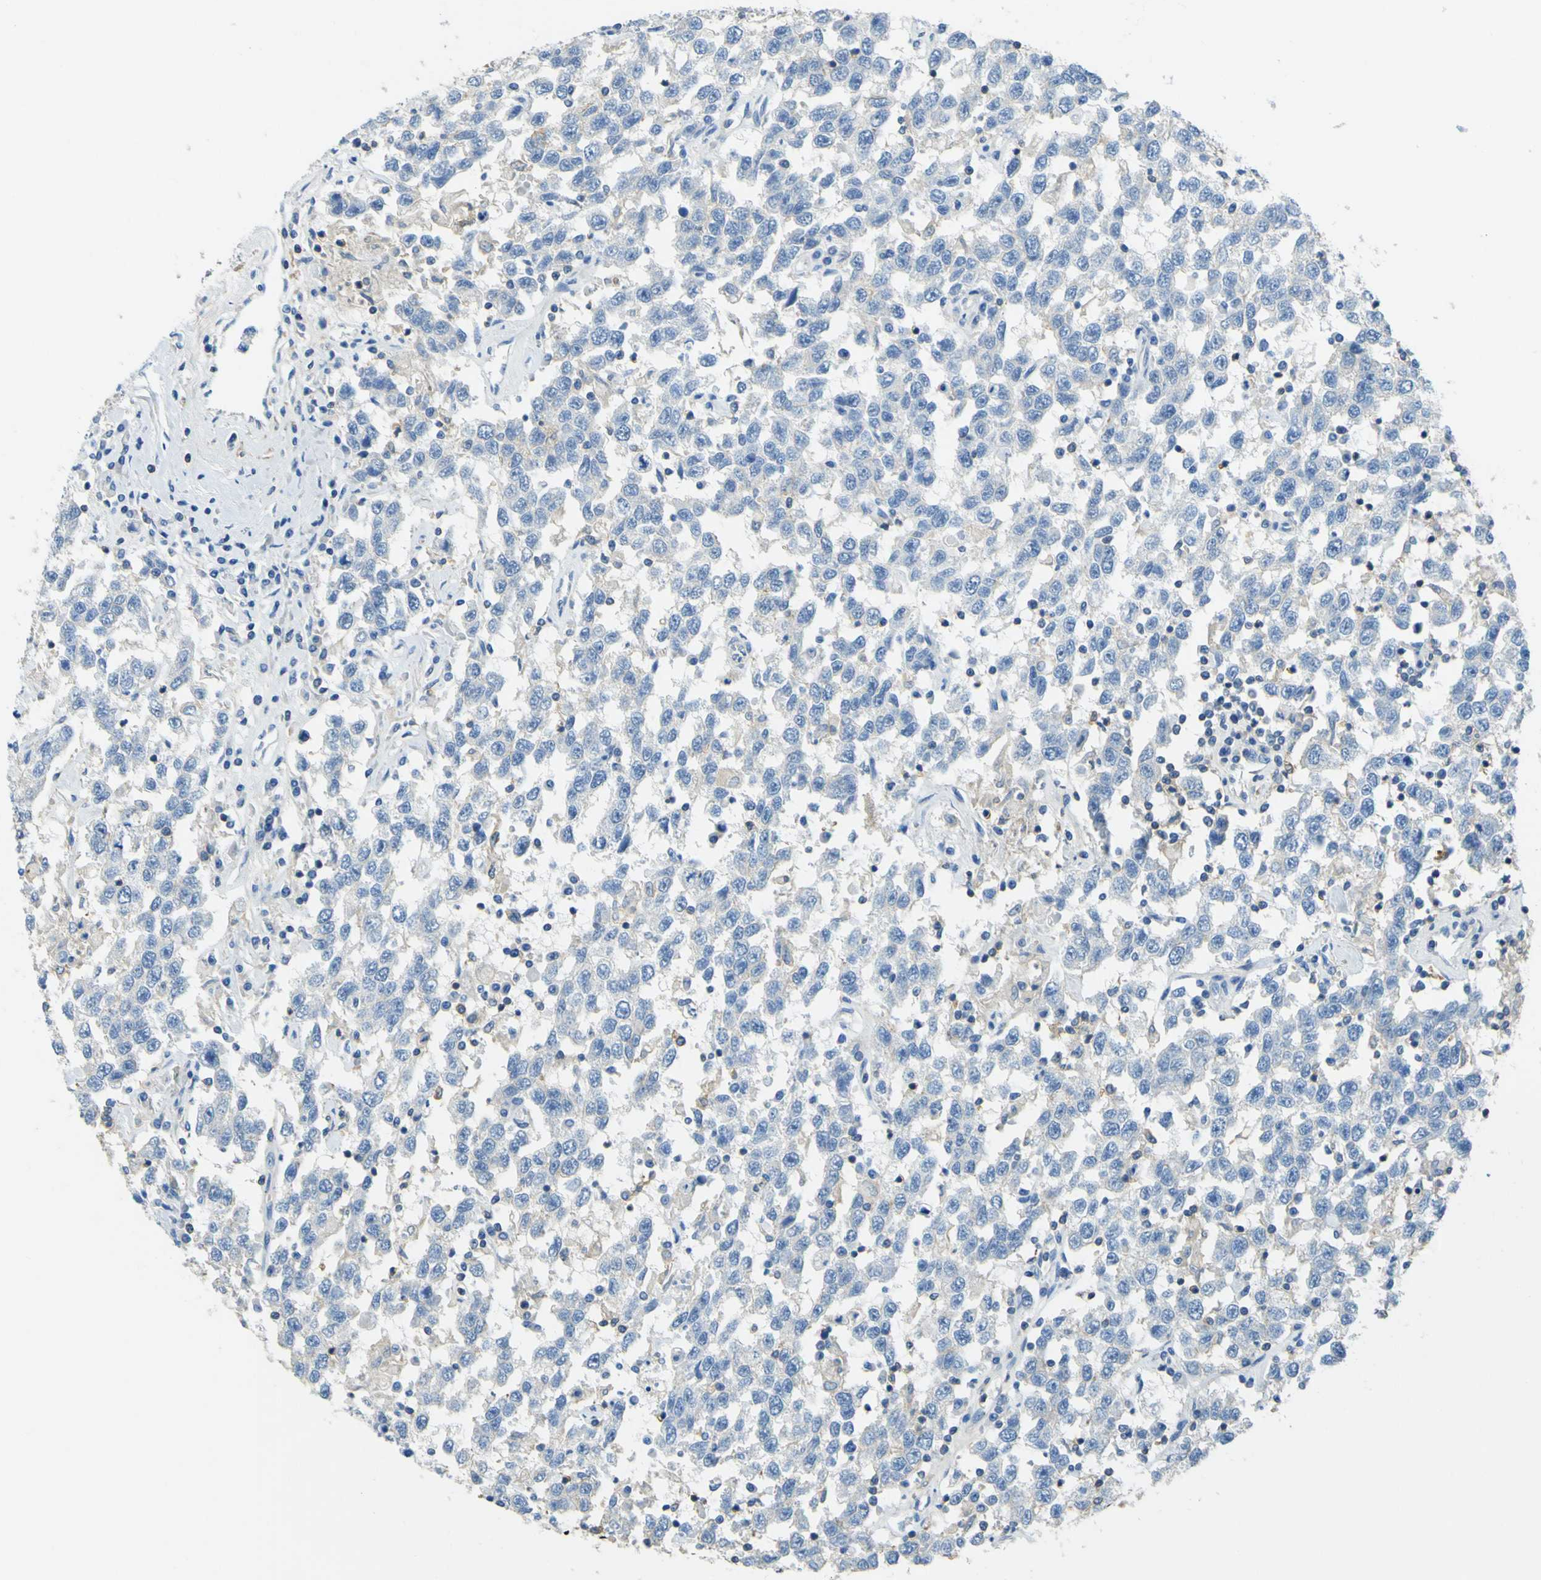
{"staining": {"intensity": "weak", "quantity": "<25%", "location": "cytoplasmic/membranous"}, "tissue": "testis cancer", "cell_type": "Tumor cells", "image_type": "cancer", "snomed": [{"axis": "morphology", "description": "Seminoma, NOS"}, {"axis": "topography", "description": "Testis"}], "caption": "Immunohistochemistry (IHC) image of human testis seminoma stained for a protein (brown), which displays no positivity in tumor cells.", "gene": "OGN", "patient": {"sex": "male", "age": 41}}